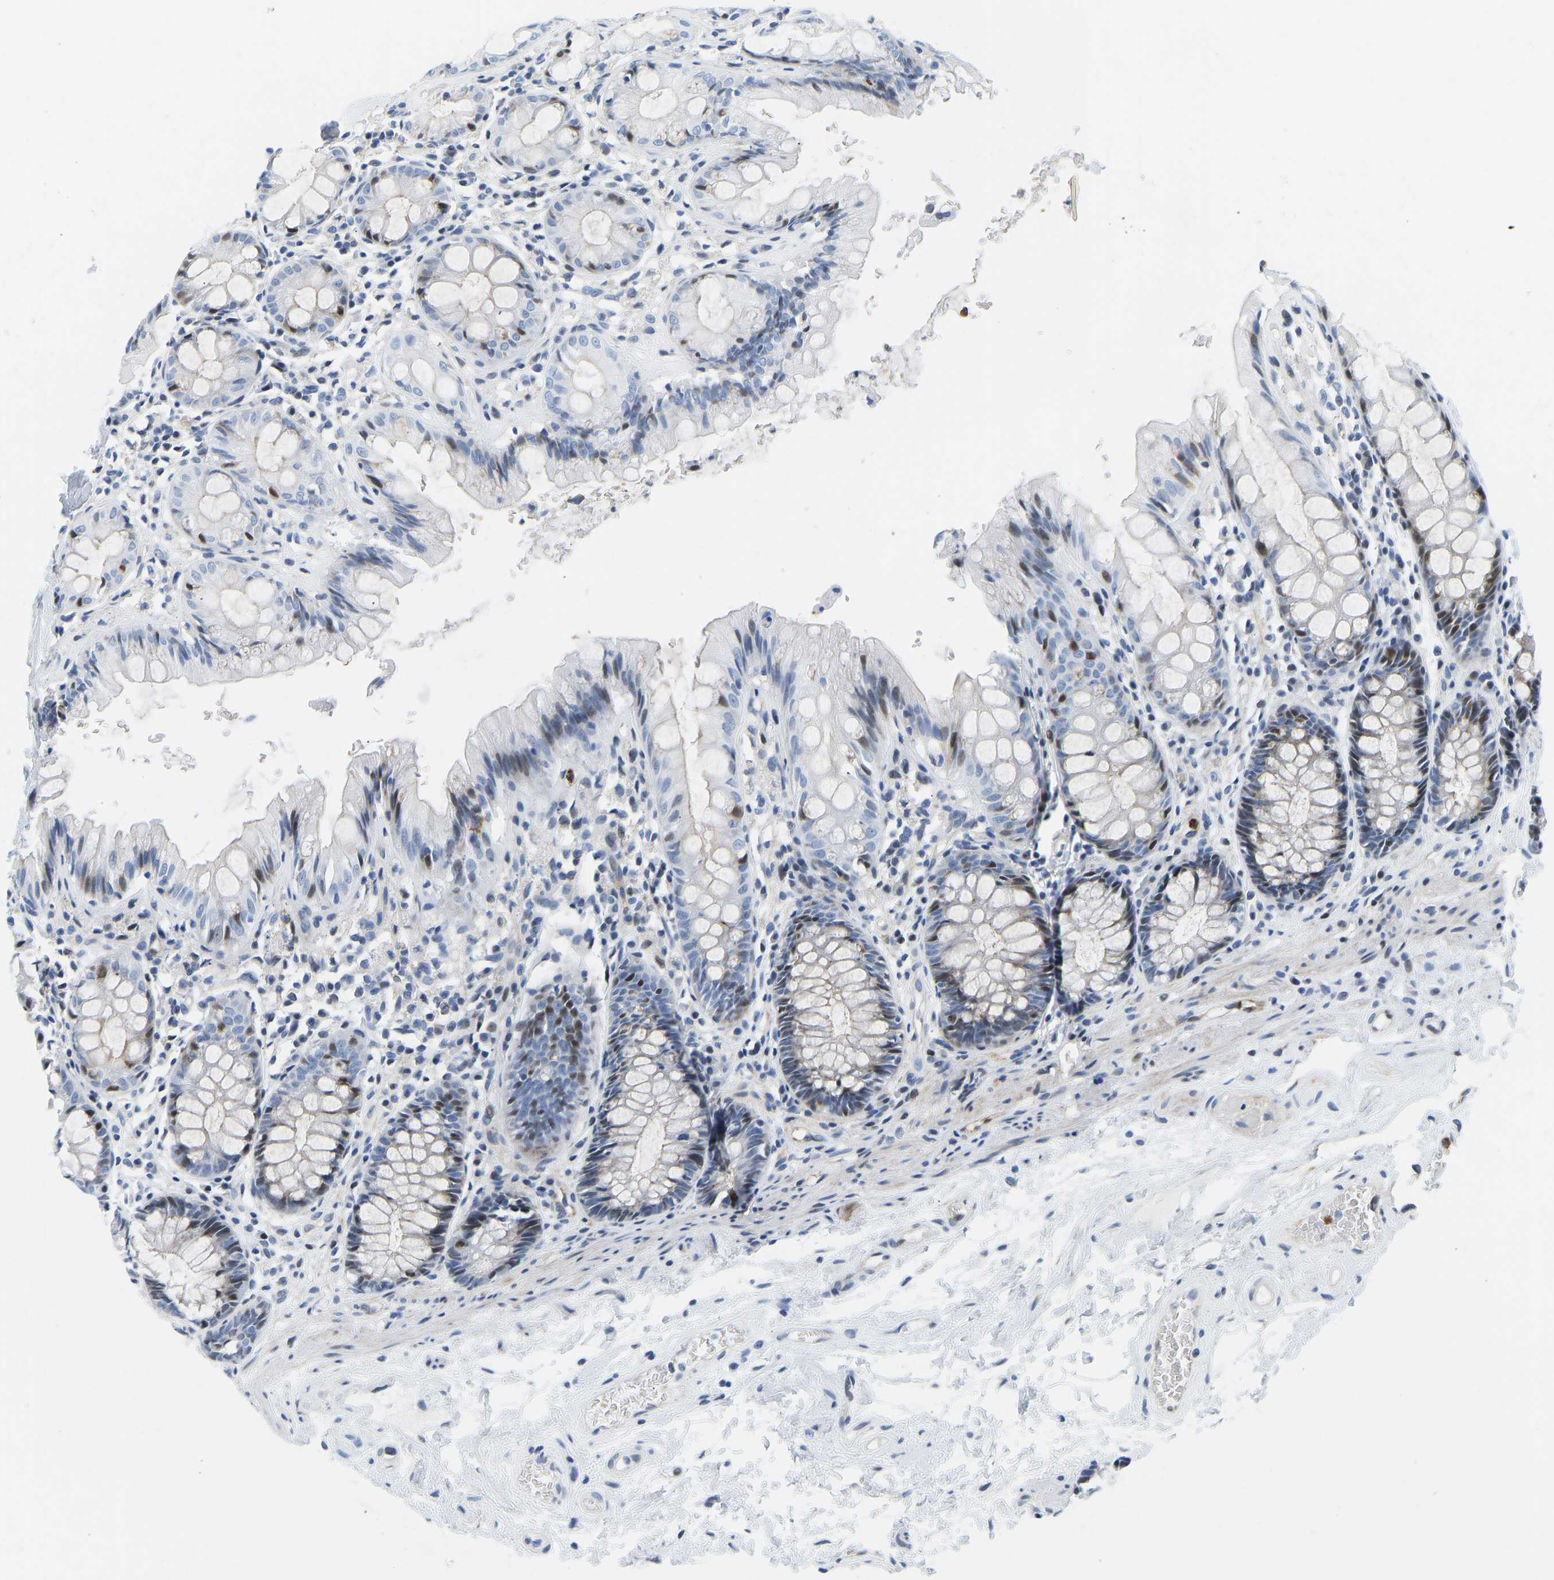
{"staining": {"intensity": "moderate", "quantity": "<25%", "location": "cytoplasmic/membranous"}, "tissue": "rectum", "cell_type": "Glandular cells", "image_type": "normal", "snomed": [{"axis": "morphology", "description": "Normal tissue, NOS"}, {"axis": "topography", "description": "Rectum"}], "caption": "IHC histopathology image of unremarkable rectum stained for a protein (brown), which reveals low levels of moderate cytoplasmic/membranous positivity in about <25% of glandular cells.", "gene": "HDAC5", "patient": {"sex": "male", "age": 64}}